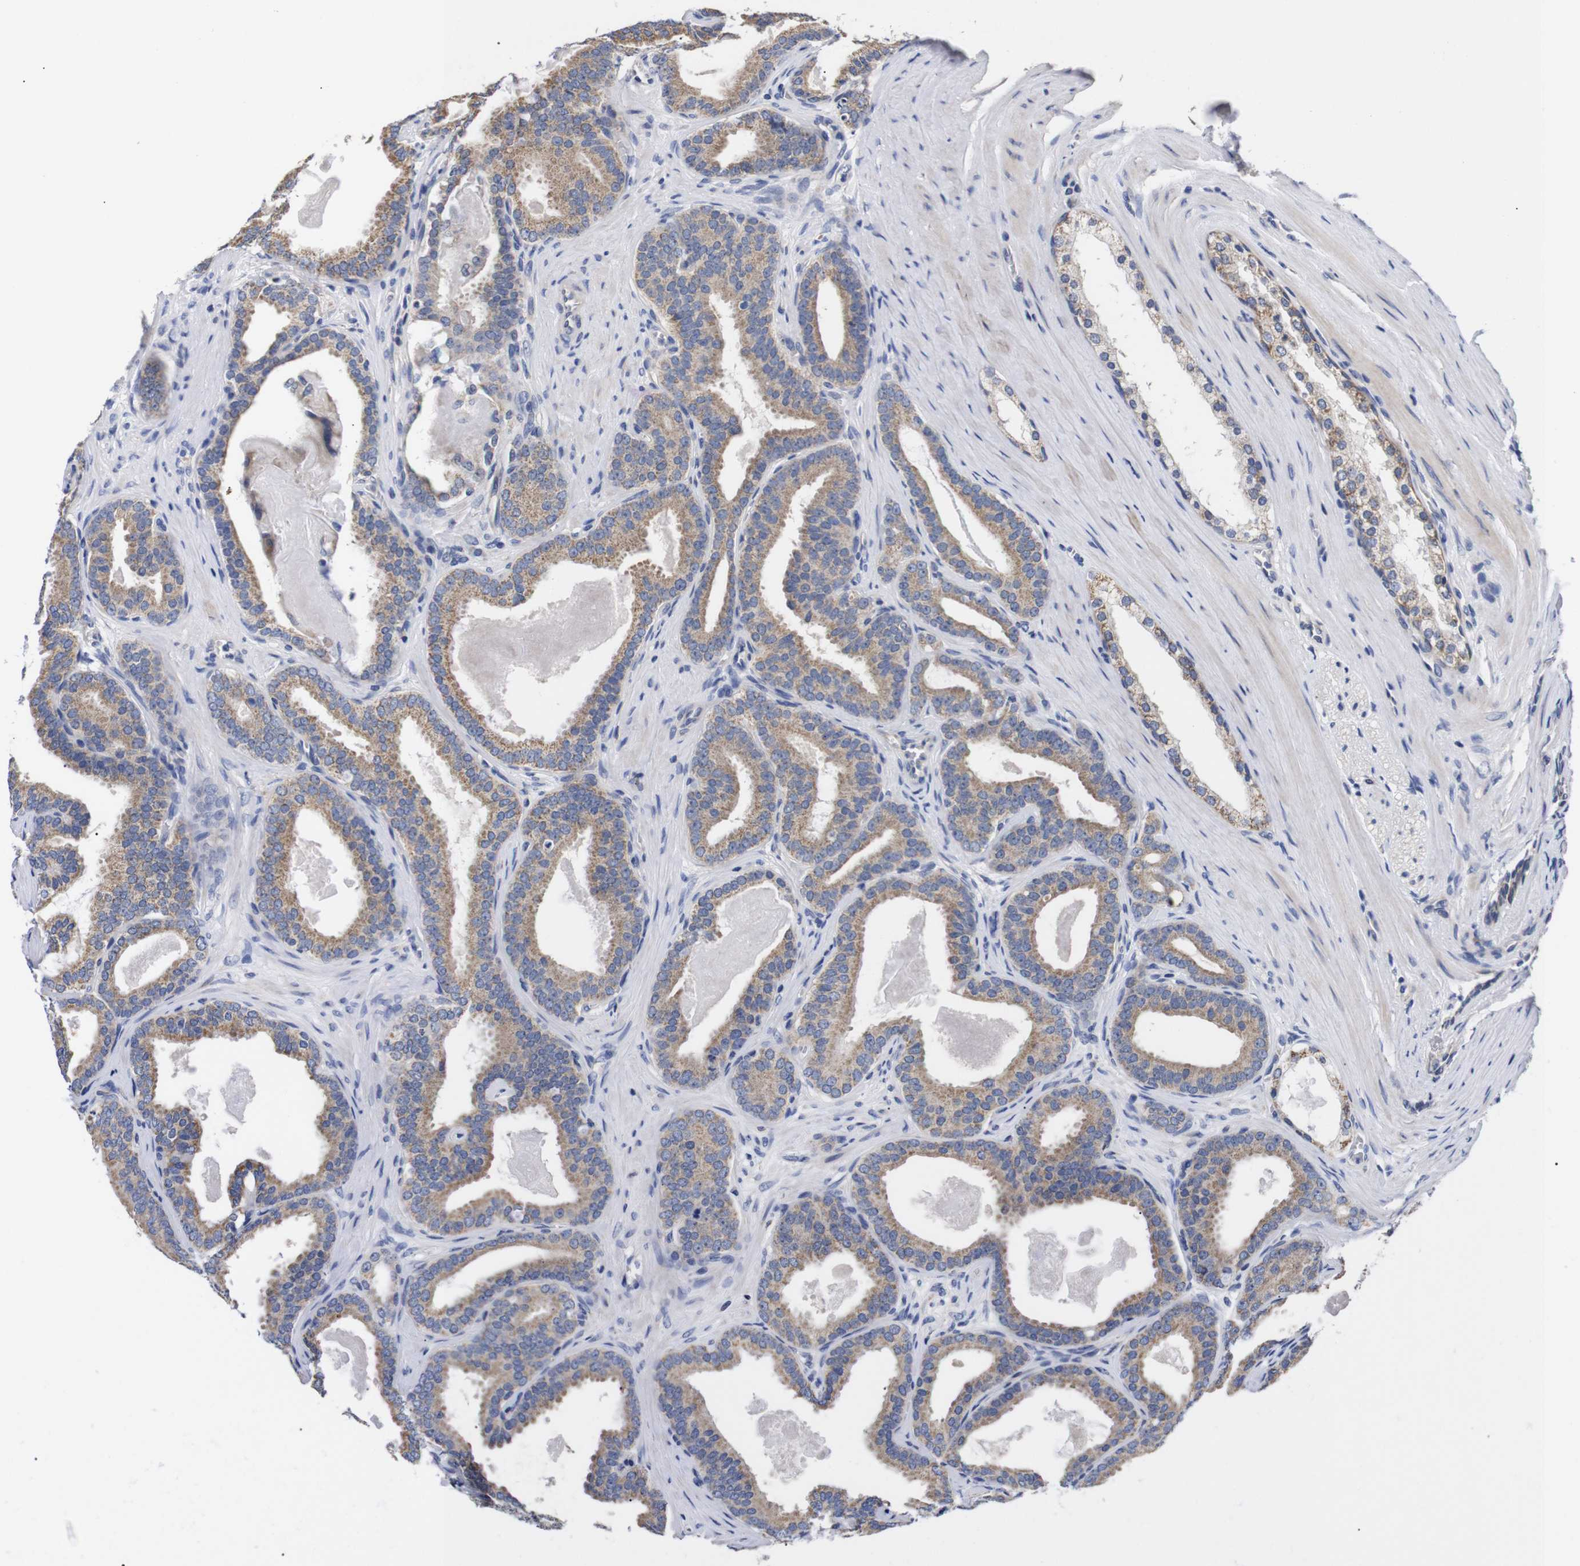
{"staining": {"intensity": "moderate", "quantity": ">75%", "location": "cytoplasmic/membranous"}, "tissue": "prostate cancer", "cell_type": "Tumor cells", "image_type": "cancer", "snomed": [{"axis": "morphology", "description": "Adenocarcinoma, High grade"}, {"axis": "topography", "description": "Prostate"}], "caption": "This photomicrograph reveals IHC staining of human prostate cancer, with medium moderate cytoplasmic/membranous expression in about >75% of tumor cells.", "gene": "OPN3", "patient": {"sex": "male", "age": 60}}